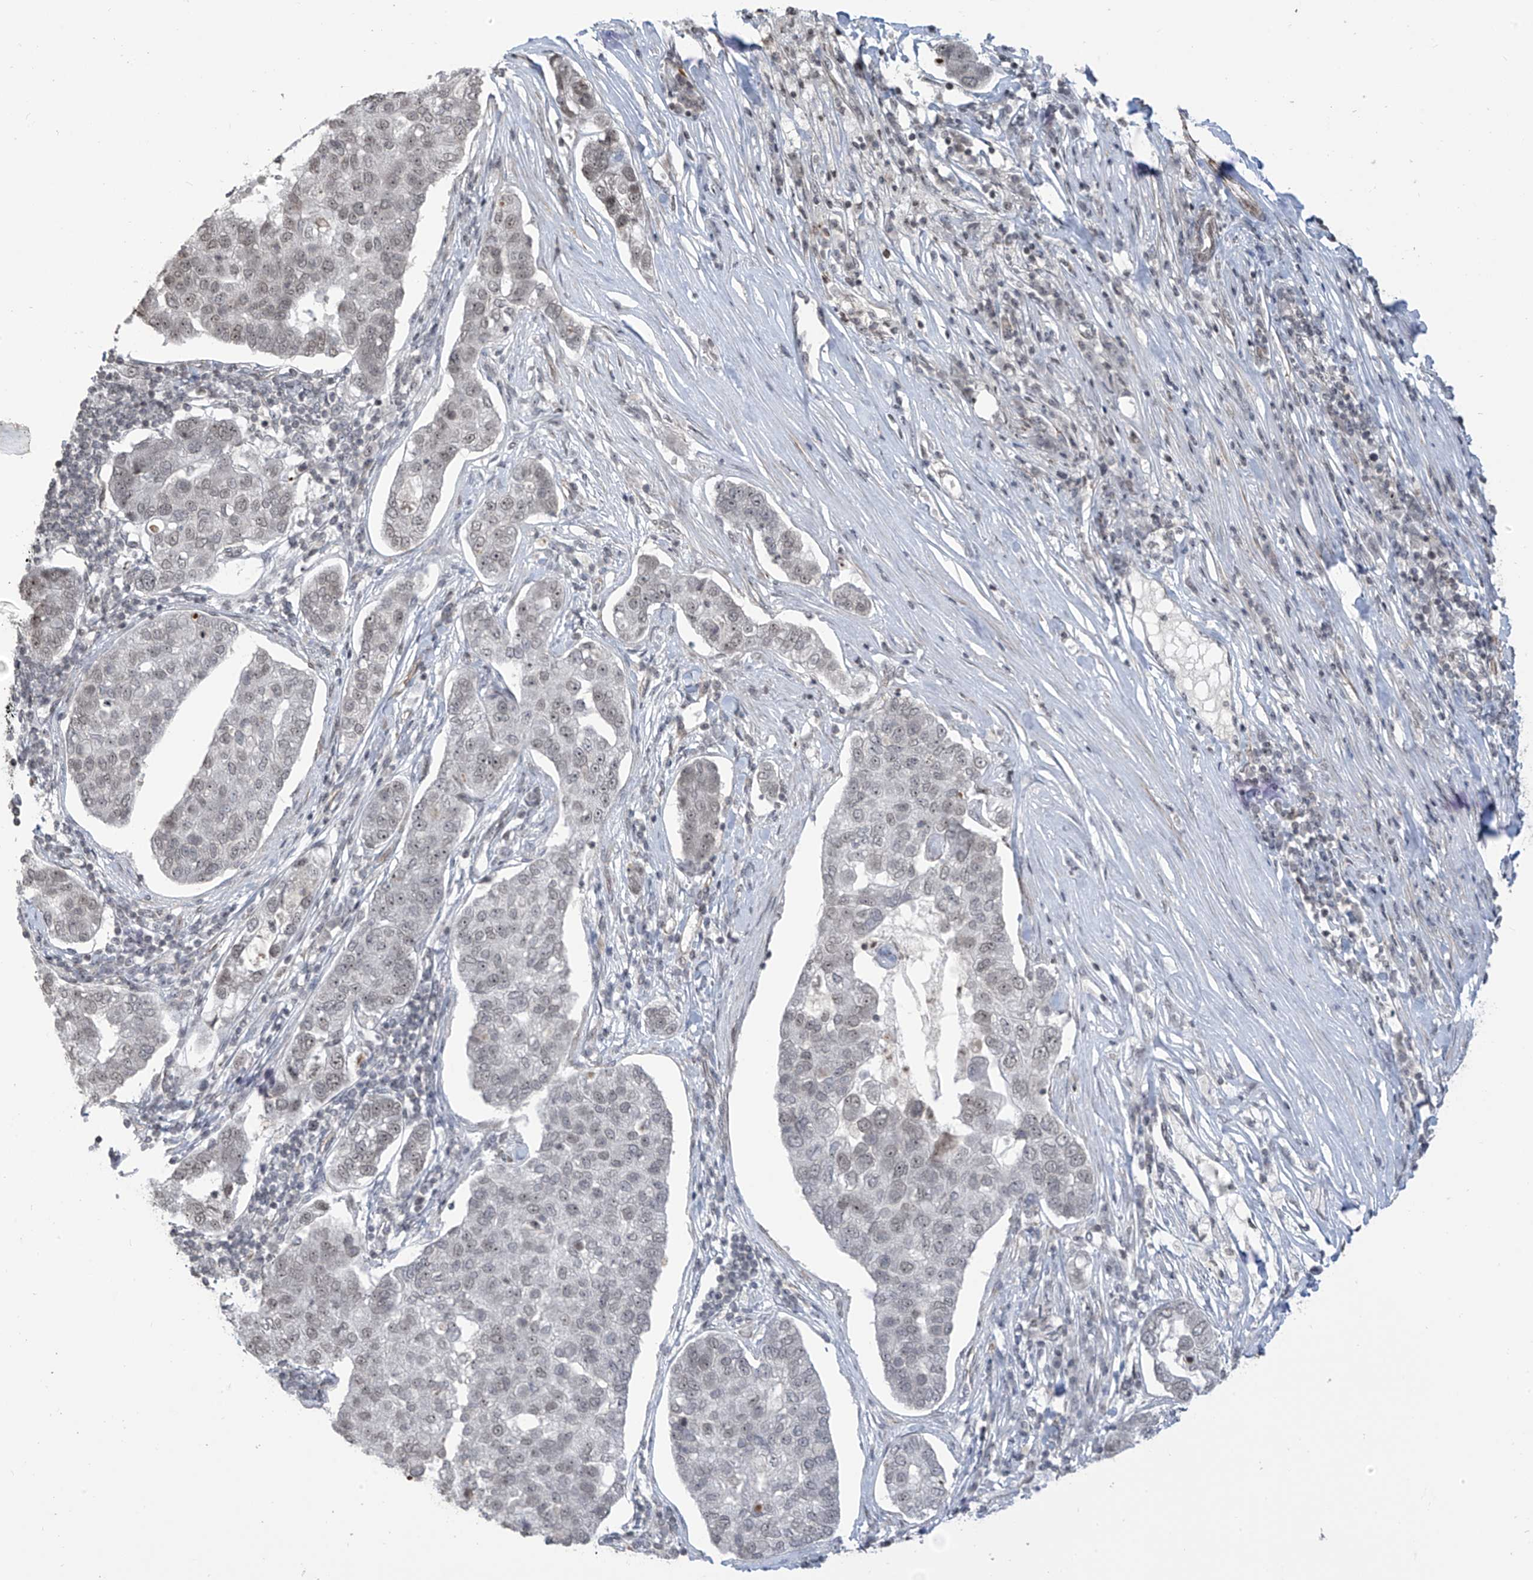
{"staining": {"intensity": "weak", "quantity": "<25%", "location": "nuclear"}, "tissue": "pancreatic cancer", "cell_type": "Tumor cells", "image_type": "cancer", "snomed": [{"axis": "morphology", "description": "Adenocarcinoma, NOS"}, {"axis": "topography", "description": "Pancreas"}], "caption": "Pancreatic cancer (adenocarcinoma) was stained to show a protein in brown. There is no significant expression in tumor cells. The staining is performed using DAB (3,3'-diaminobenzidine) brown chromogen with nuclei counter-stained in using hematoxylin.", "gene": "METAP1D", "patient": {"sex": "female", "age": 61}}